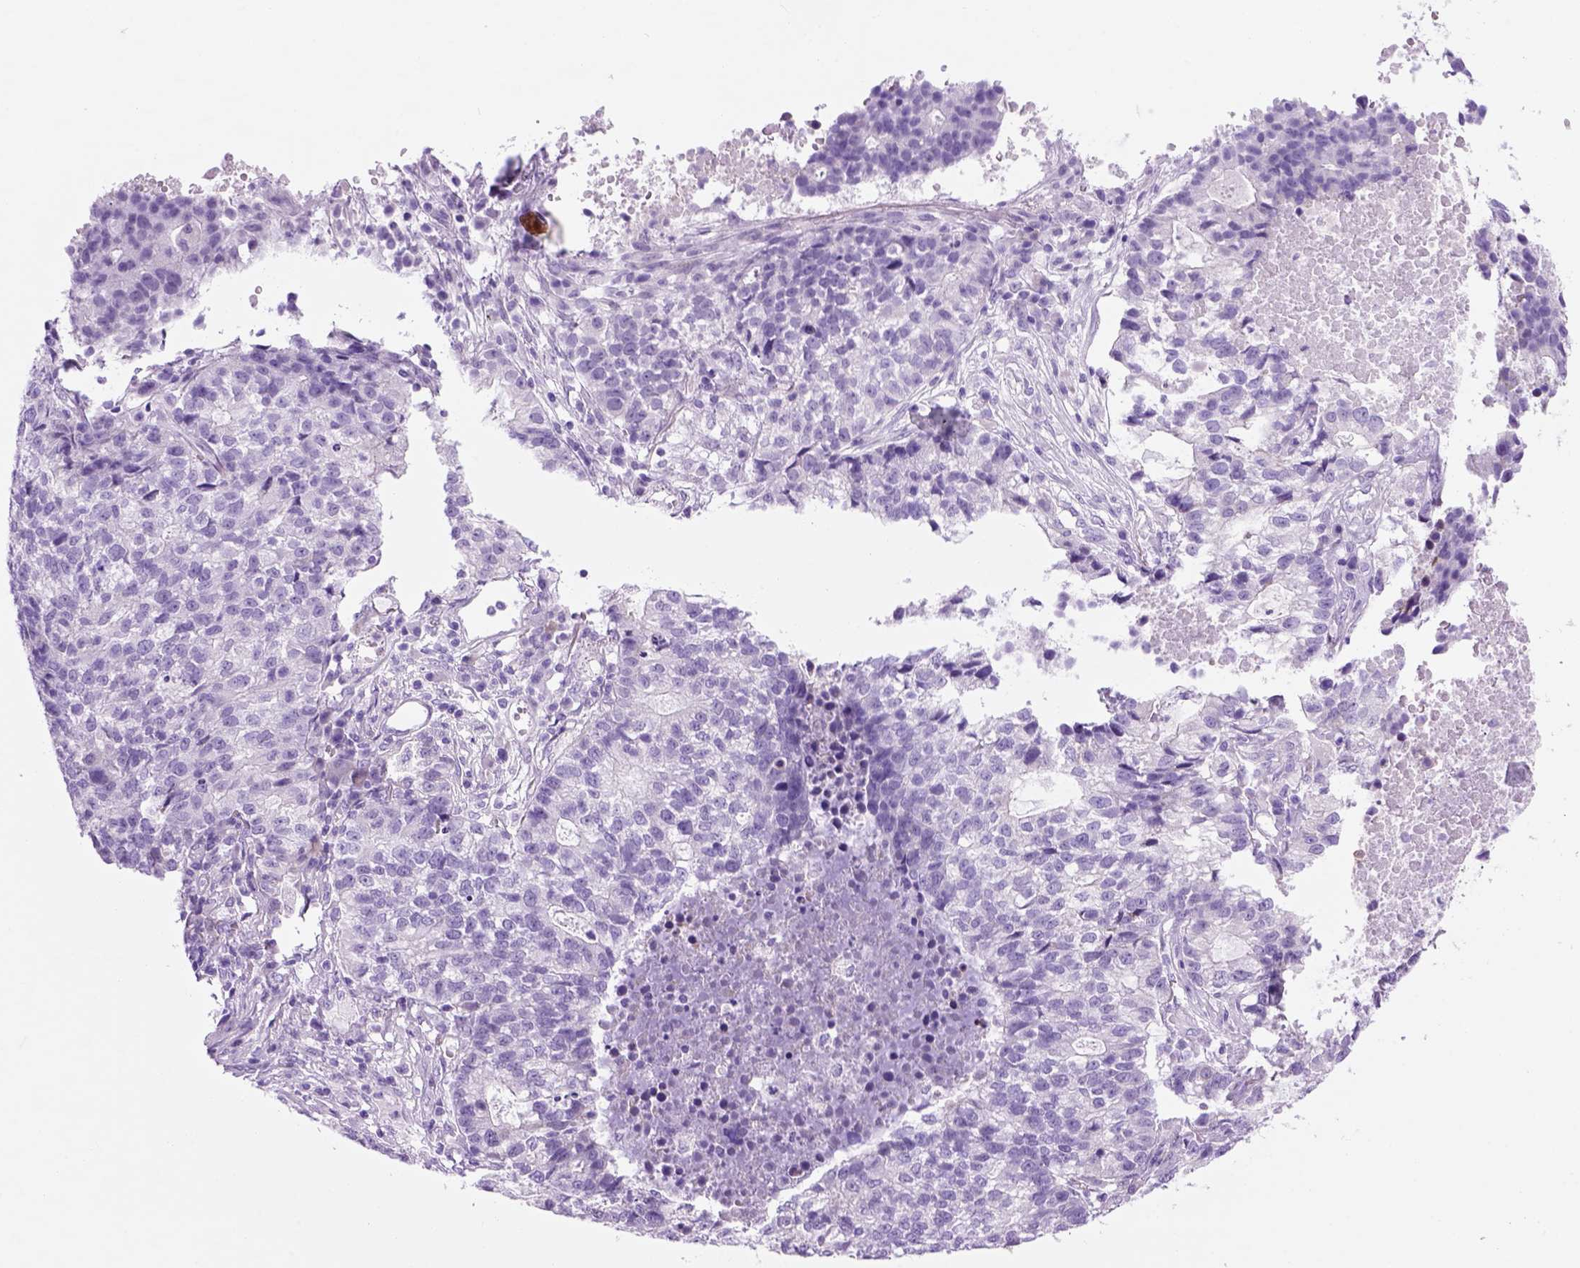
{"staining": {"intensity": "negative", "quantity": "none", "location": "none"}, "tissue": "lung cancer", "cell_type": "Tumor cells", "image_type": "cancer", "snomed": [{"axis": "morphology", "description": "Adenocarcinoma, NOS"}, {"axis": "topography", "description": "Lung"}], "caption": "IHC image of human lung cancer (adenocarcinoma) stained for a protein (brown), which shows no staining in tumor cells.", "gene": "HHIPL2", "patient": {"sex": "male", "age": 57}}